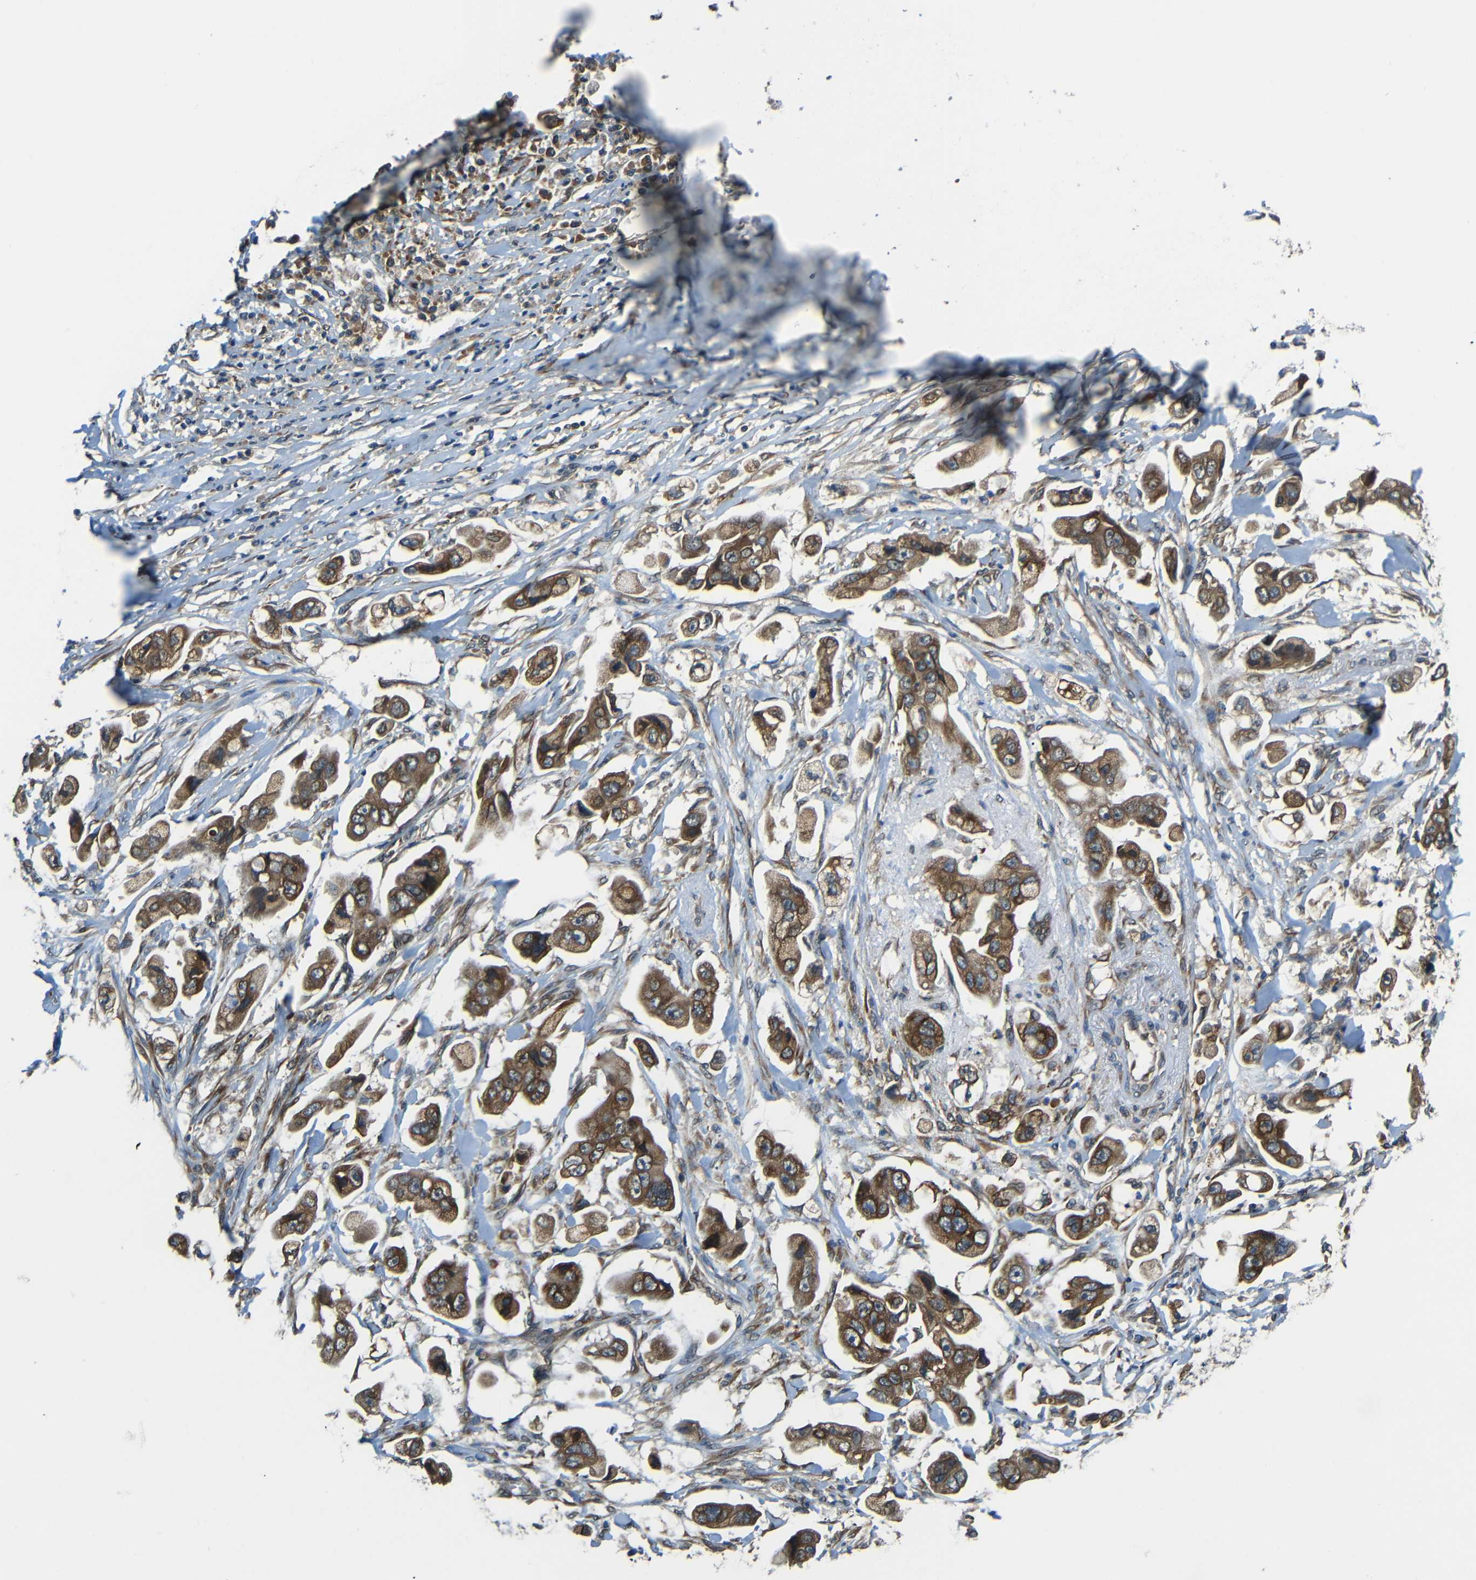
{"staining": {"intensity": "moderate", "quantity": ">75%", "location": "cytoplasmic/membranous"}, "tissue": "stomach cancer", "cell_type": "Tumor cells", "image_type": "cancer", "snomed": [{"axis": "morphology", "description": "Adenocarcinoma, NOS"}, {"axis": "topography", "description": "Stomach"}], "caption": "Stomach cancer (adenocarcinoma) stained with a protein marker exhibits moderate staining in tumor cells.", "gene": "VAPB", "patient": {"sex": "male", "age": 62}}